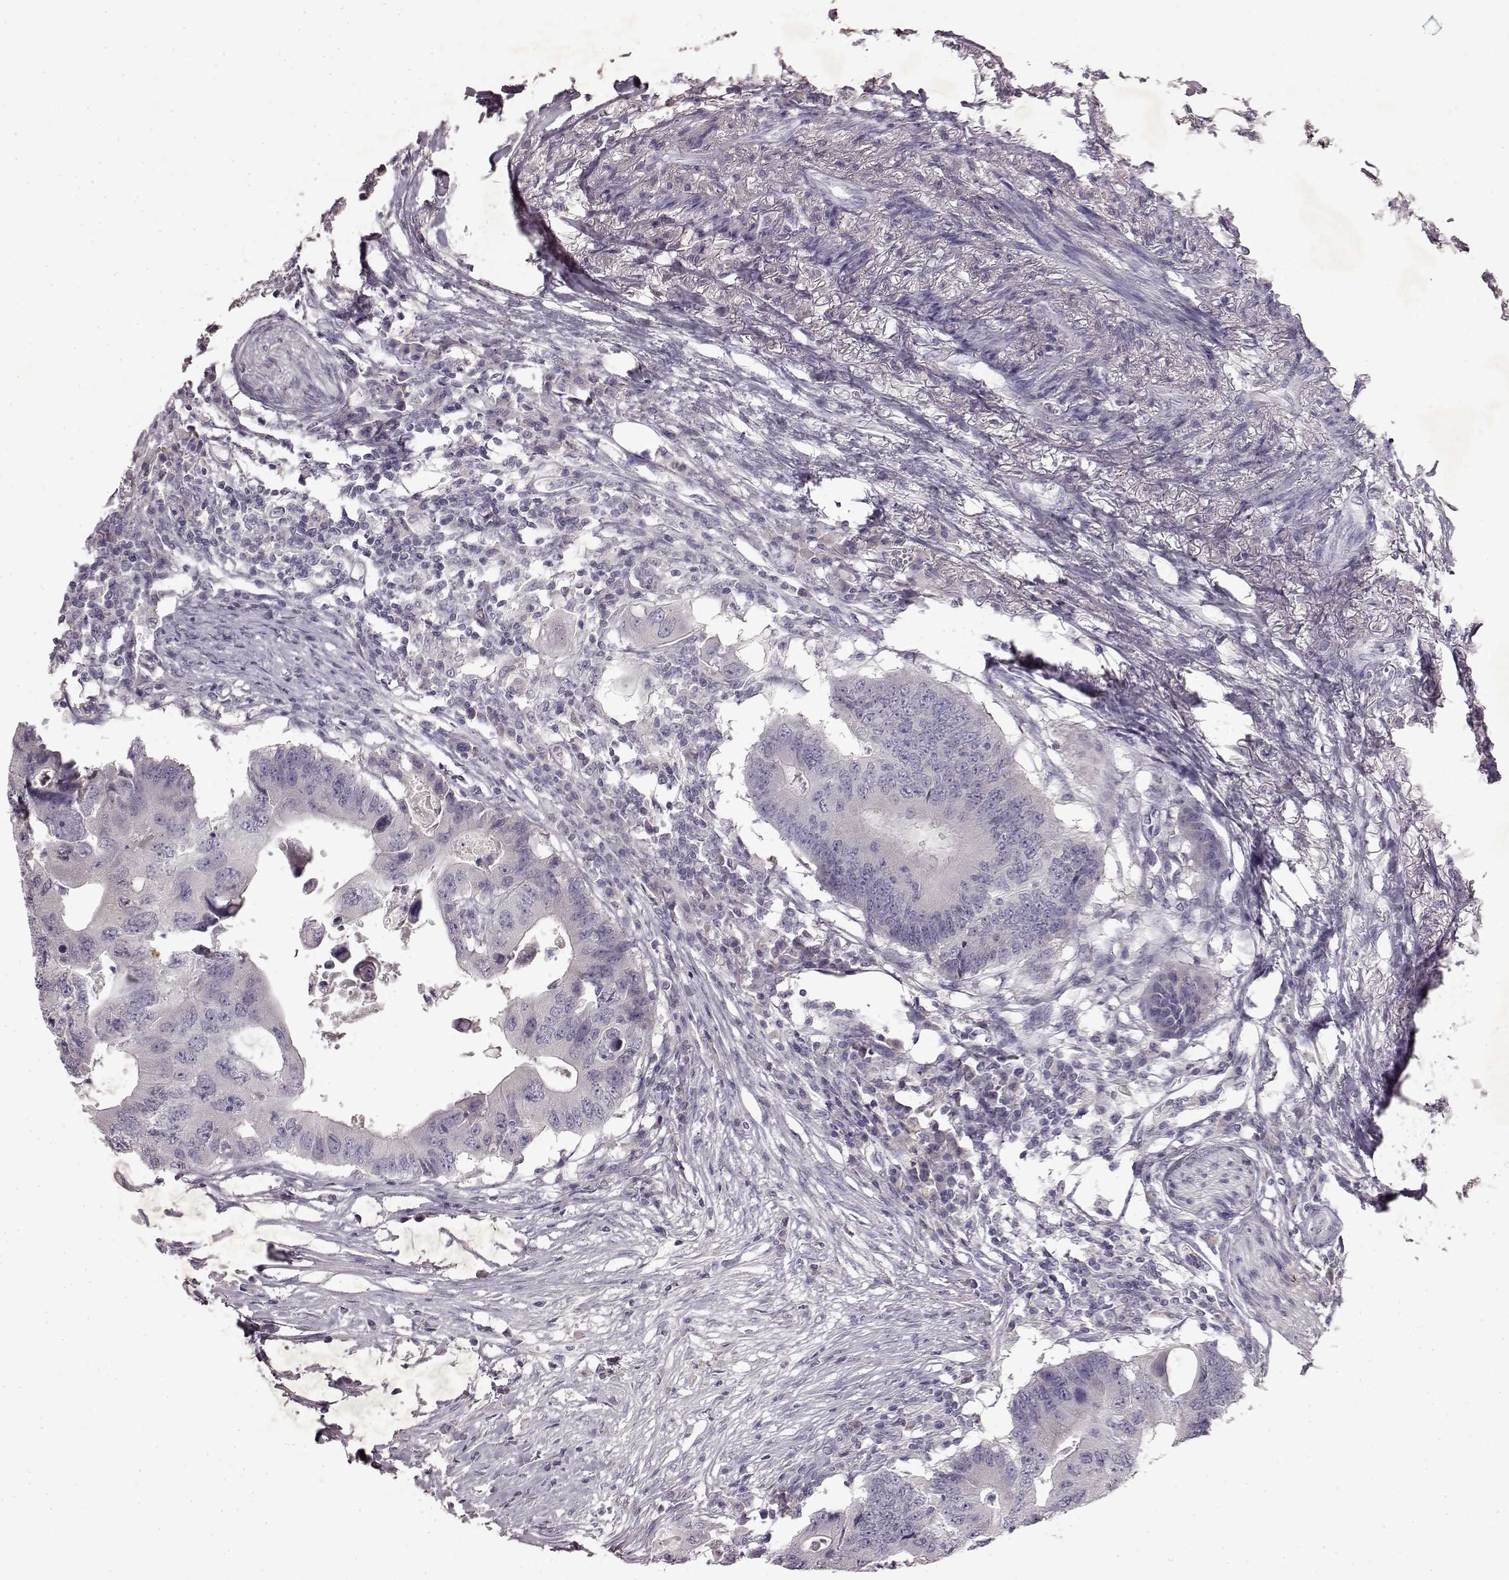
{"staining": {"intensity": "negative", "quantity": "none", "location": "none"}, "tissue": "colorectal cancer", "cell_type": "Tumor cells", "image_type": "cancer", "snomed": [{"axis": "morphology", "description": "Adenocarcinoma, NOS"}, {"axis": "topography", "description": "Colon"}], "caption": "High power microscopy photomicrograph of an IHC photomicrograph of colorectal adenocarcinoma, revealing no significant staining in tumor cells.", "gene": "SPAG17", "patient": {"sex": "male", "age": 71}}